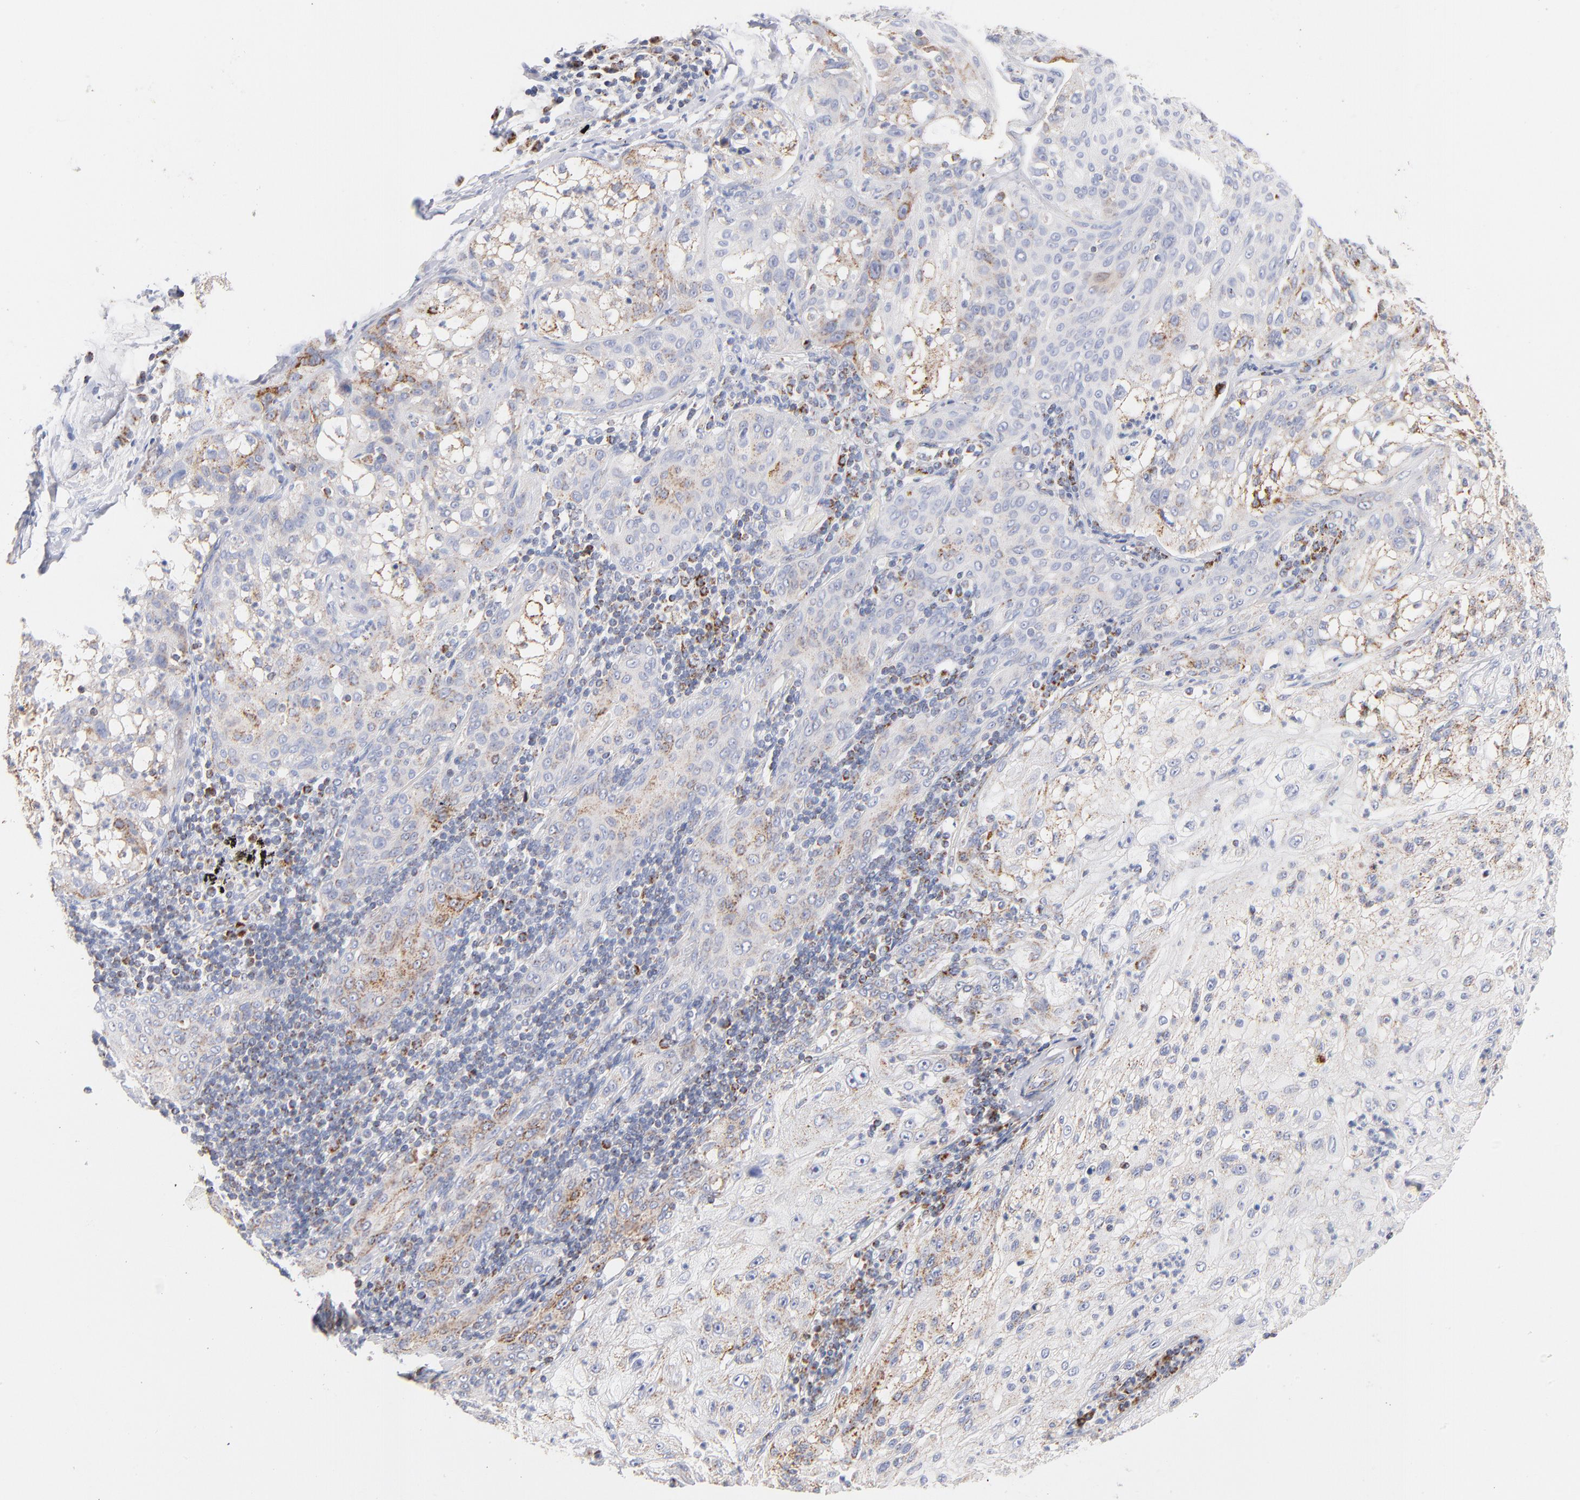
{"staining": {"intensity": "moderate", "quantity": "25%-75%", "location": "cytoplasmic/membranous"}, "tissue": "lung cancer", "cell_type": "Tumor cells", "image_type": "cancer", "snomed": [{"axis": "morphology", "description": "Inflammation, NOS"}, {"axis": "morphology", "description": "Squamous cell carcinoma, NOS"}, {"axis": "topography", "description": "Lymph node"}, {"axis": "topography", "description": "Soft tissue"}, {"axis": "topography", "description": "Lung"}], "caption": "Brown immunohistochemical staining in human lung cancer (squamous cell carcinoma) reveals moderate cytoplasmic/membranous positivity in about 25%-75% of tumor cells.", "gene": "DLAT", "patient": {"sex": "male", "age": 66}}